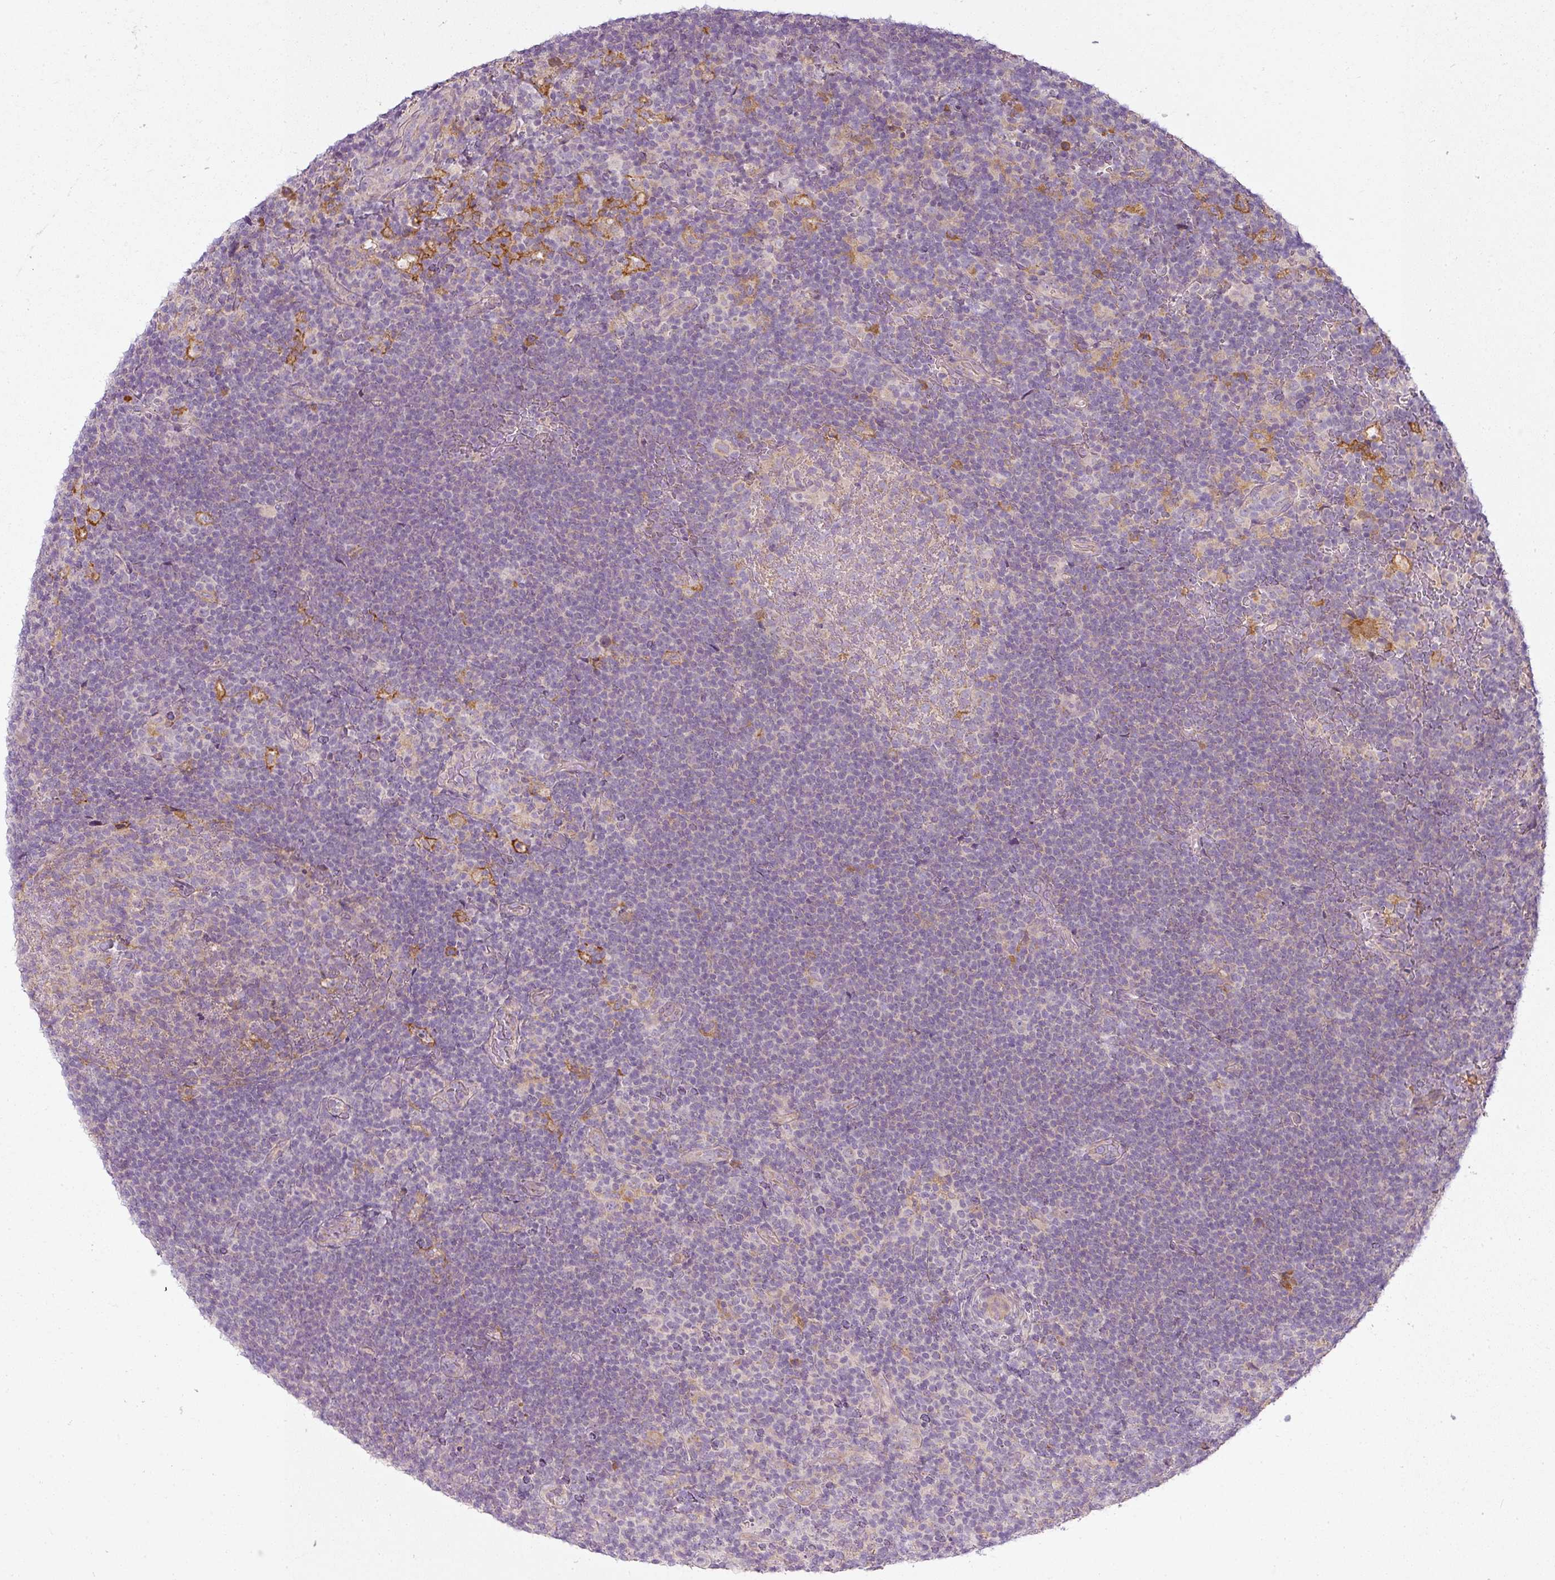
{"staining": {"intensity": "moderate", "quantity": ">75%", "location": "cytoplasmic/membranous"}, "tissue": "lymphoma", "cell_type": "Tumor cells", "image_type": "cancer", "snomed": [{"axis": "morphology", "description": "Hodgkin's disease, NOS"}, {"axis": "topography", "description": "Lymph node"}], "caption": "IHC (DAB (3,3'-diaminobenzidine)) staining of human Hodgkin's disease reveals moderate cytoplasmic/membranous protein positivity in about >75% of tumor cells. The staining was performed using DAB to visualize the protein expression in brown, while the nuclei were stained in blue with hematoxylin (Magnification: 20x).", "gene": "LY75", "patient": {"sex": "female", "age": 57}}